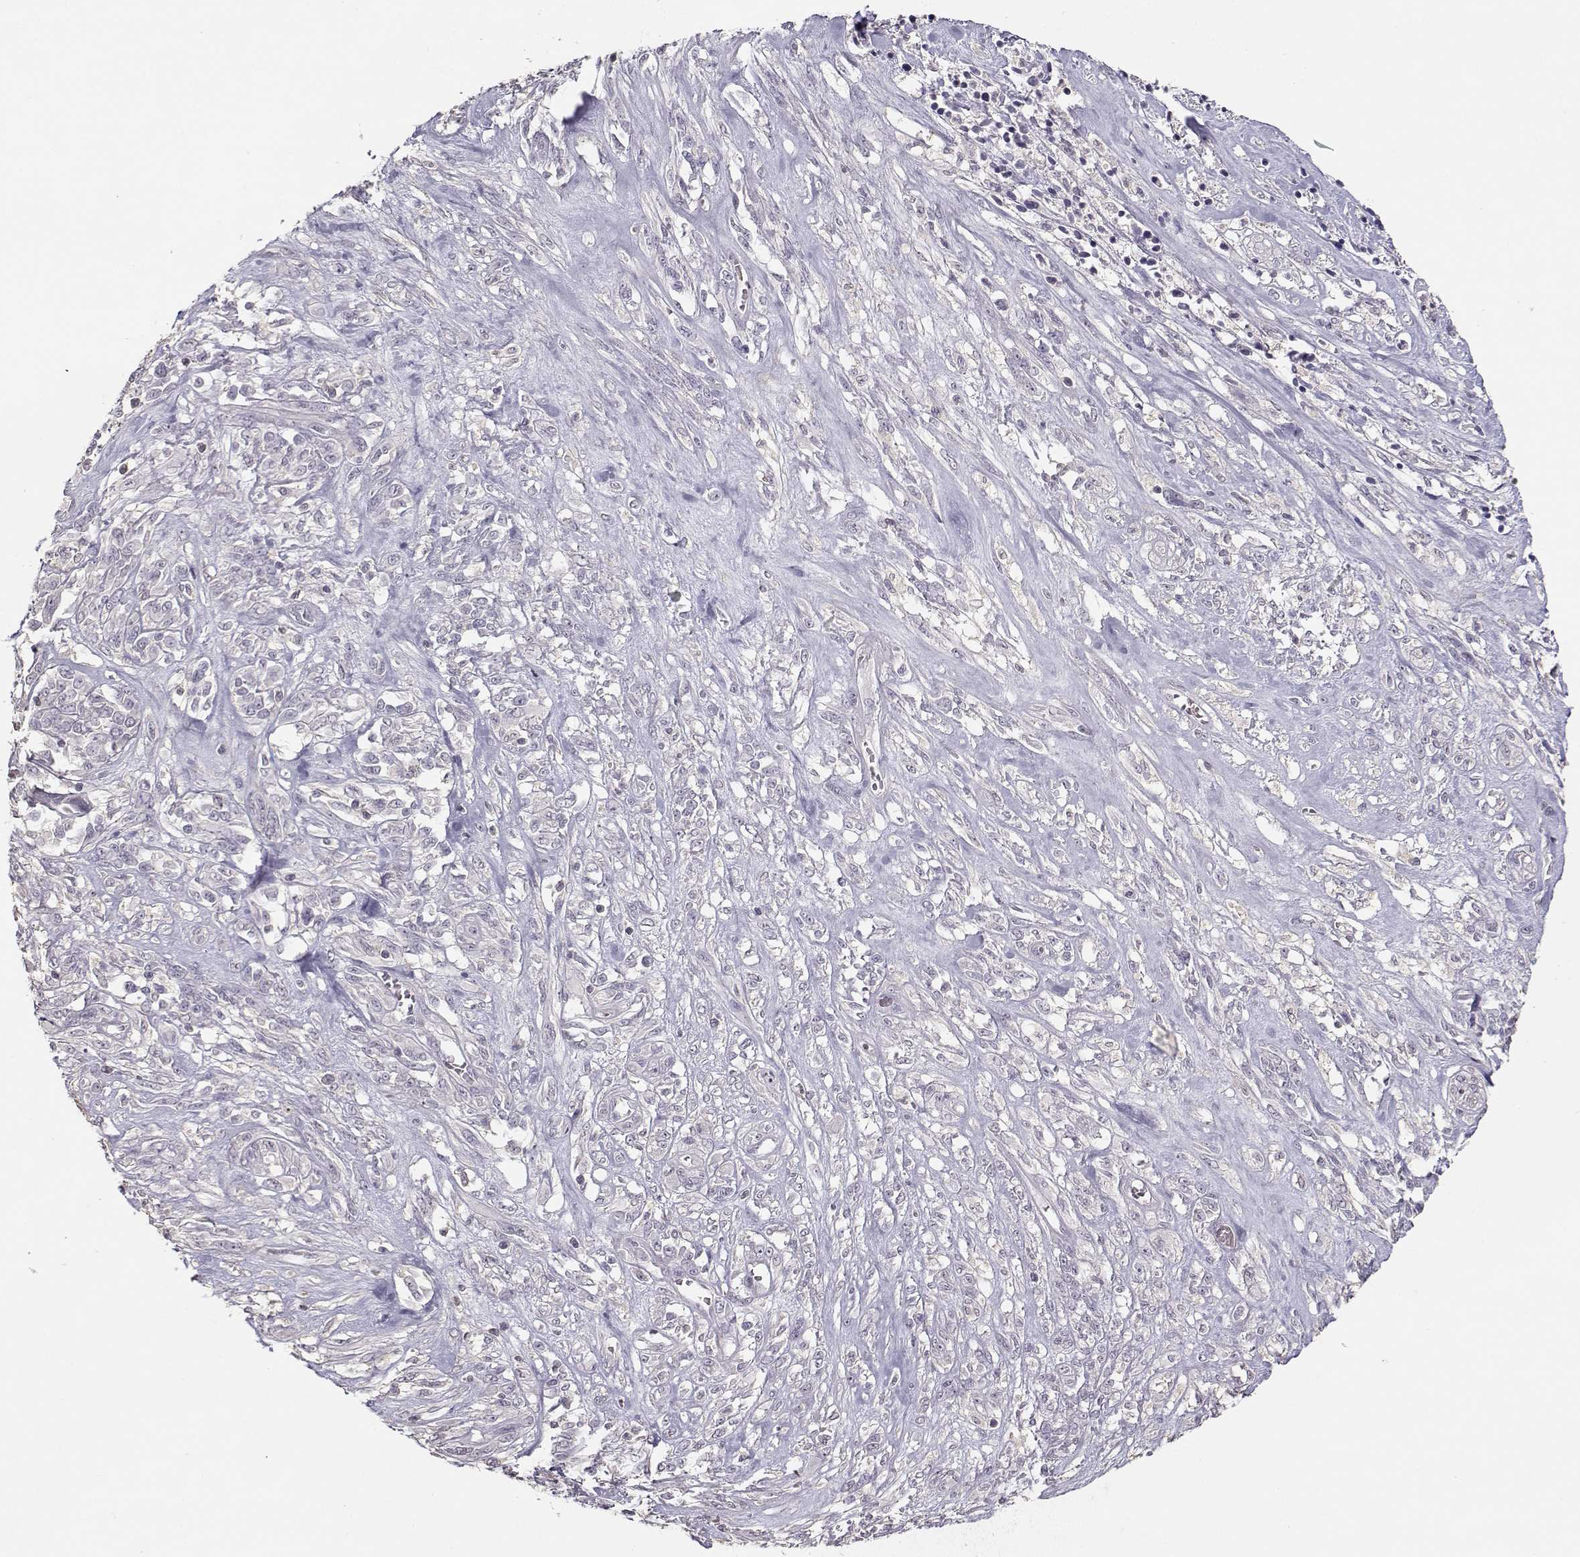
{"staining": {"intensity": "negative", "quantity": "none", "location": "none"}, "tissue": "melanoma", "cell_type": "Tumor cells", "image_type": "cancer", "snomed": [{"axis": "morphology", "description": "Malignant melanoma, NOS"}, {"axis": "topography", "description": "Skin"}], "caption": "A high-resolution histopathology image shows IHC staining of malignant melanoma, which exhibits no significant staining in tumor cells. (DAB immunohistochemistry (IHC) with hematoxylin counter stain).", "gene": "UROC1", "patient": {"sex": "female", "age": 91}}